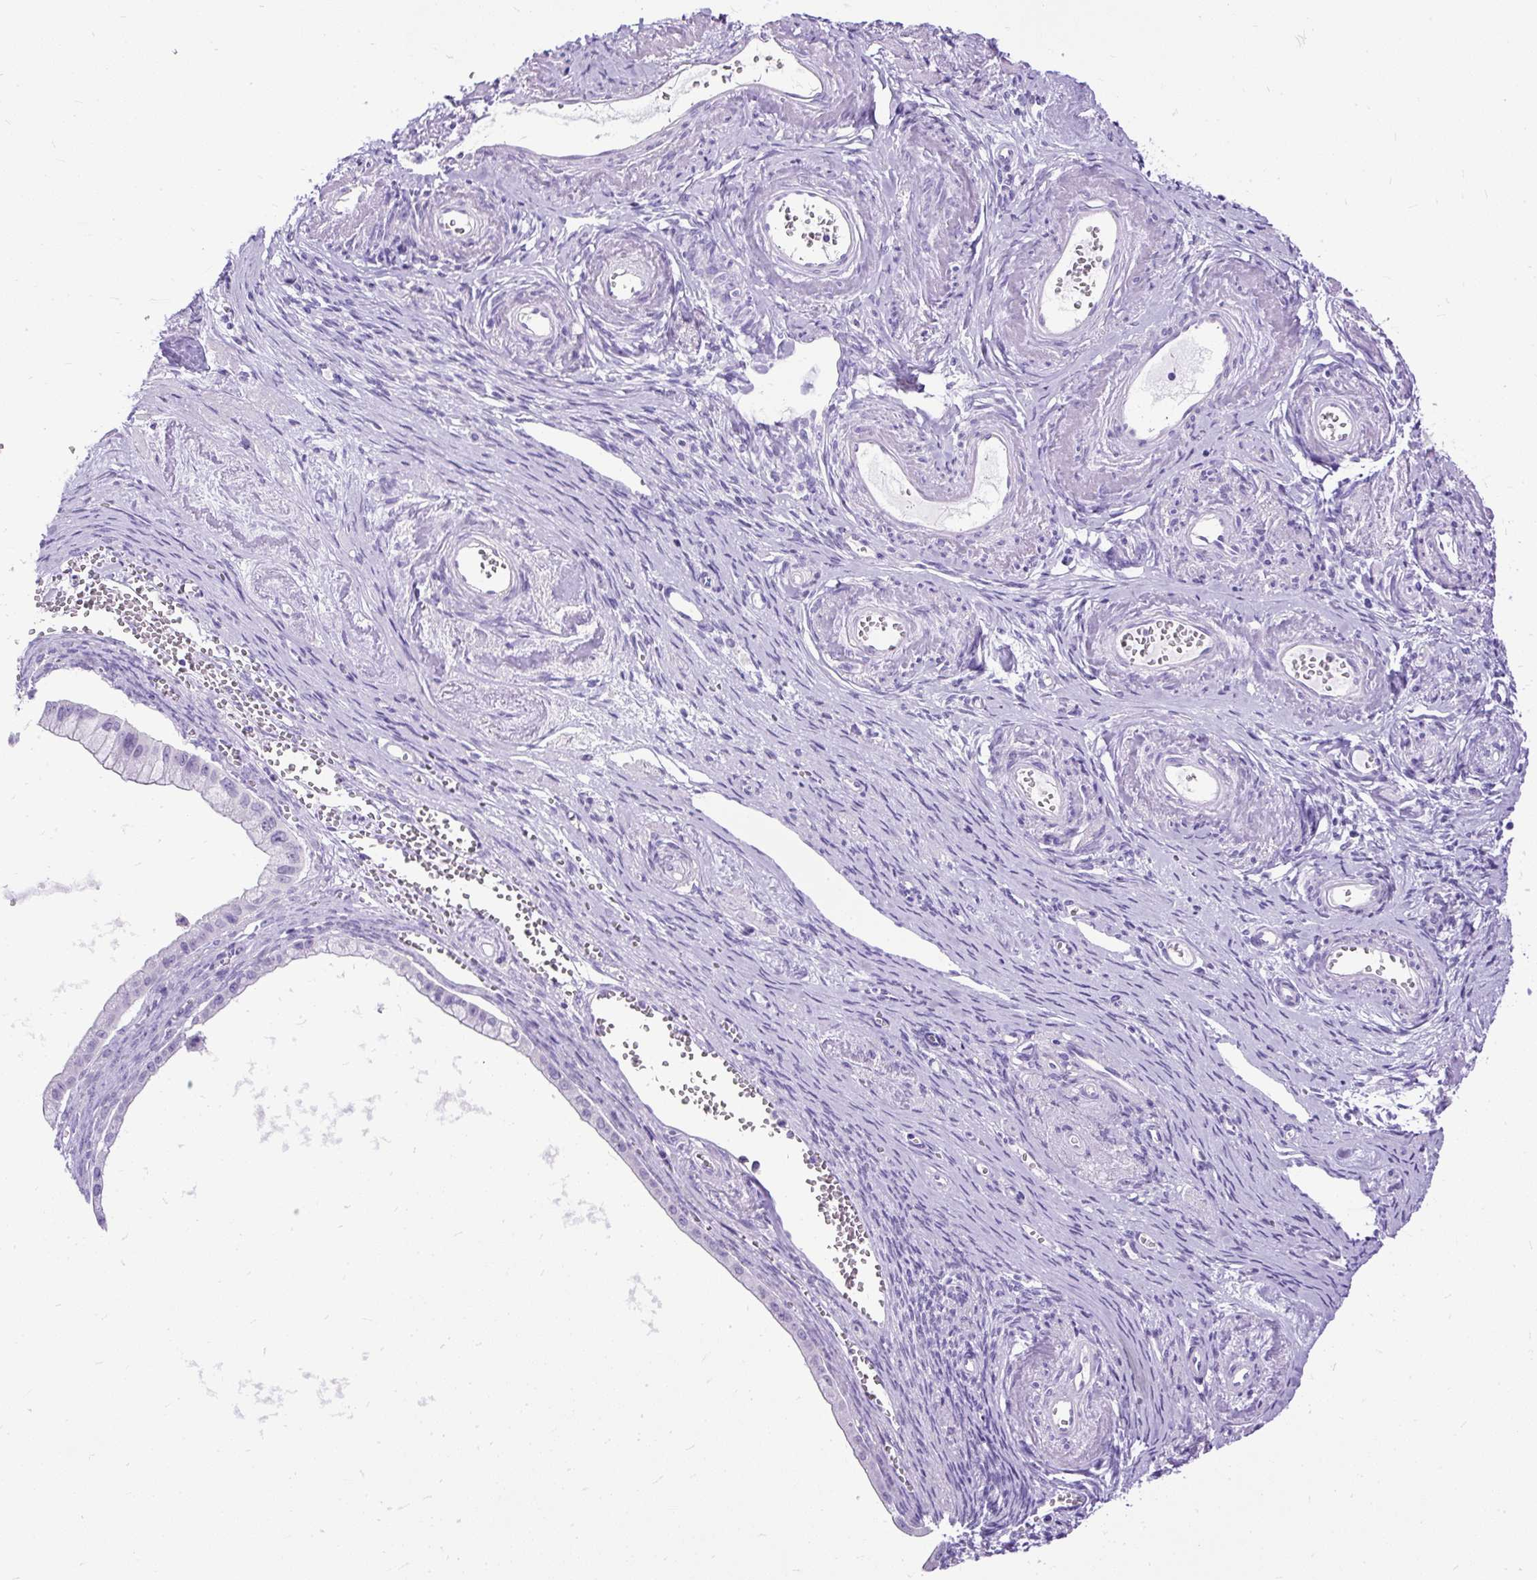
{"staining": {"intensity": "negative", "quantity": "none", "location": "none"}, "tissue": "ovarian cancer", "cell_type": "Tumor cells", "image_type": "cancer", "snomed": [{"axis": "morphology", "description": "Cystadenocarcinoma, mucinous, NOS"}, {"axis": "topography", "description": "Ovary"}], "caption": "Mucinous cystadenocarcinoma (ovarian) stained for a protein using immunohistochemistry exhibits no positivity tumor cells.", "gene": "HEY1", "patient": {"sex": "female", "age": 59}}